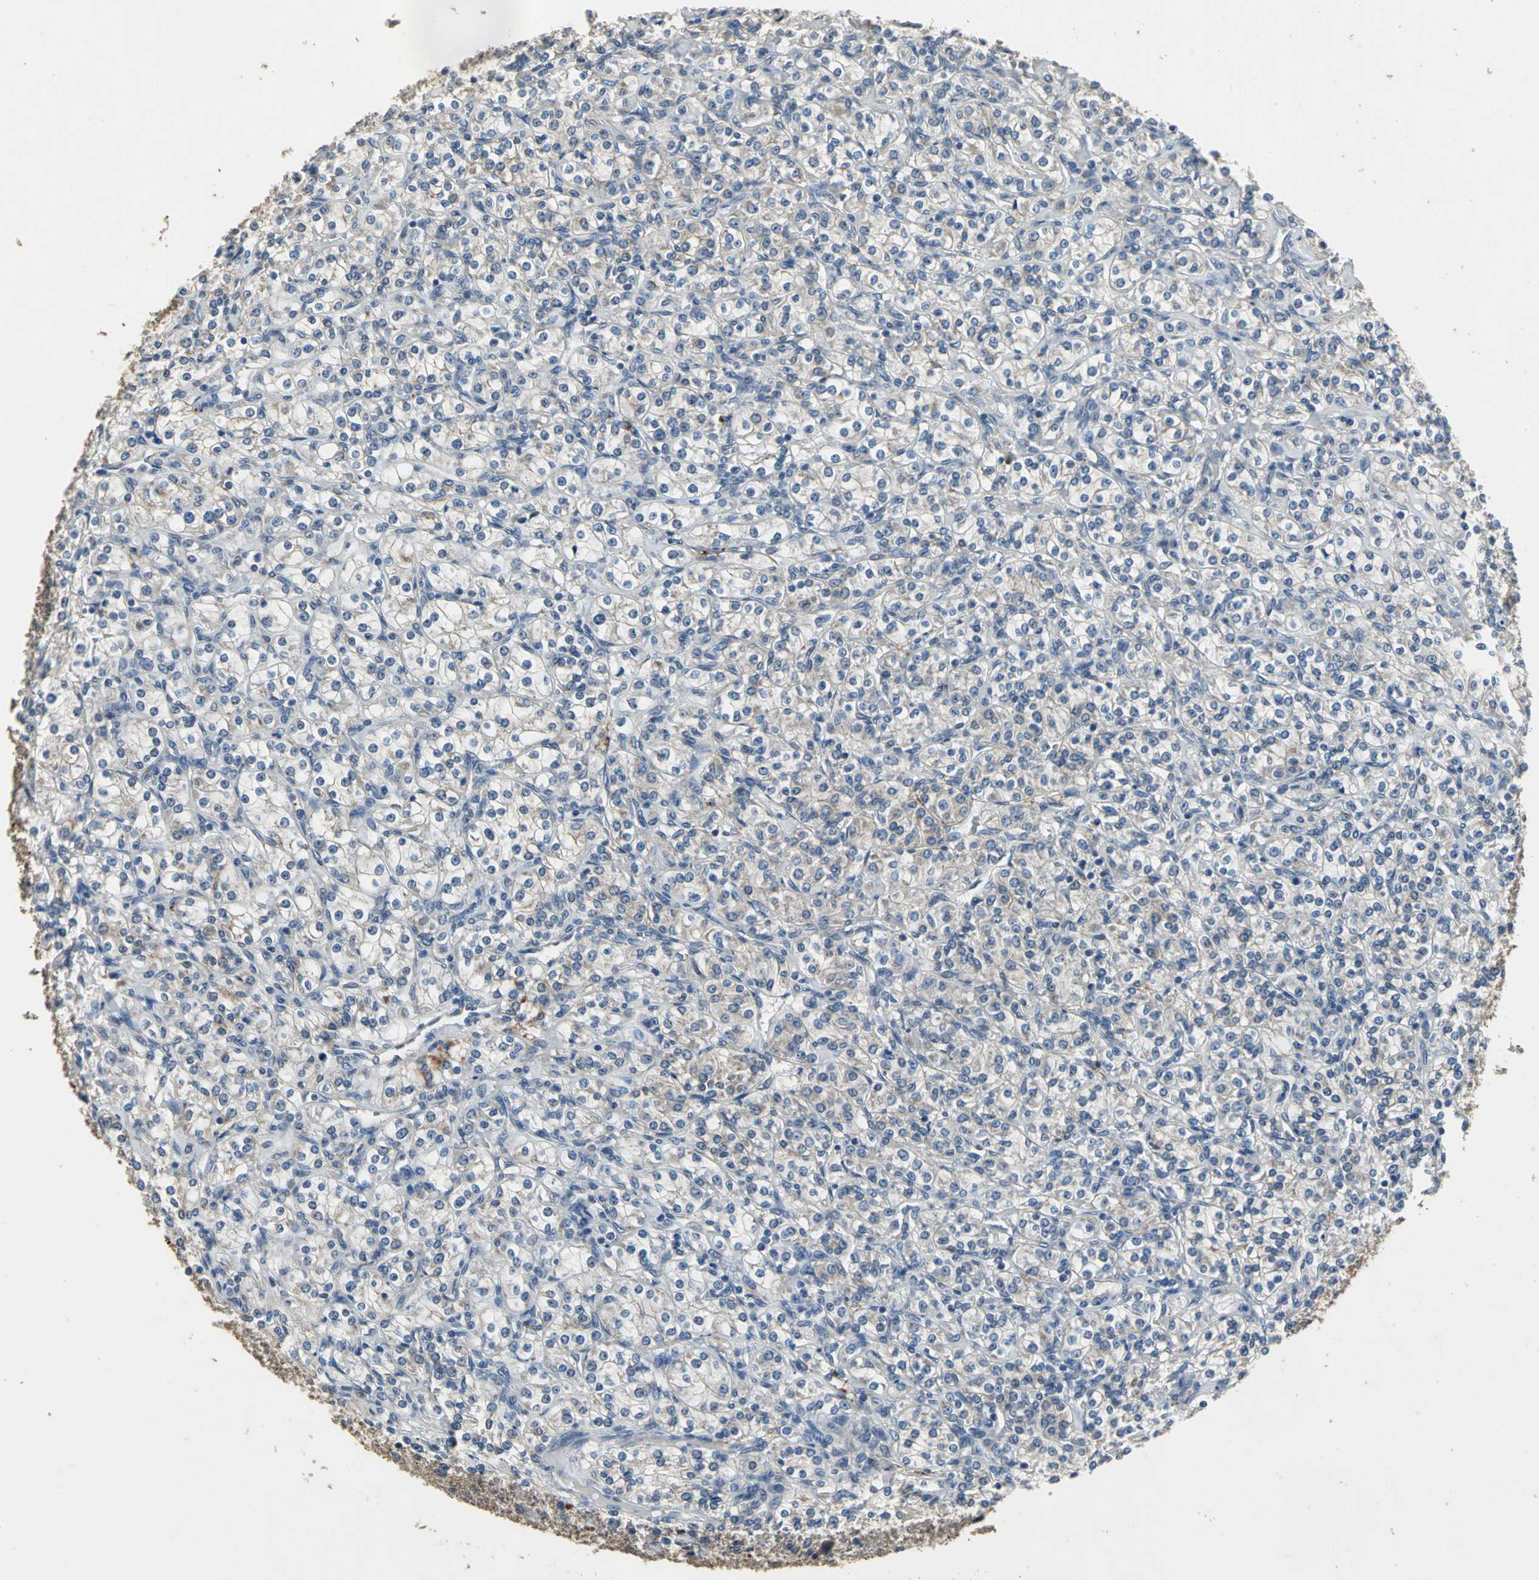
{"staining": {"intensity": "weak", "quantity": ">75%", "location": "cytoplasmic/membranous"}, "tissue": "renal cancer", "cell_type": "Tumor cells", "image_type": "cancer", "snomed": [{"axis": "morphology", "description": "Adenocarcinoma, NOS"}, {"axis": "topography", "description": "Kidney"}], "caption": "A brown stain labels weak cytoplasmic/membranous expression of a protein in human renal cancer (adenocarcinoma) tumor cells. The protein of interest is shown in brown color, while the nuclei are stained blue.", "gene": "OCLN", "patient": {"sex": "male", "age": 77}}